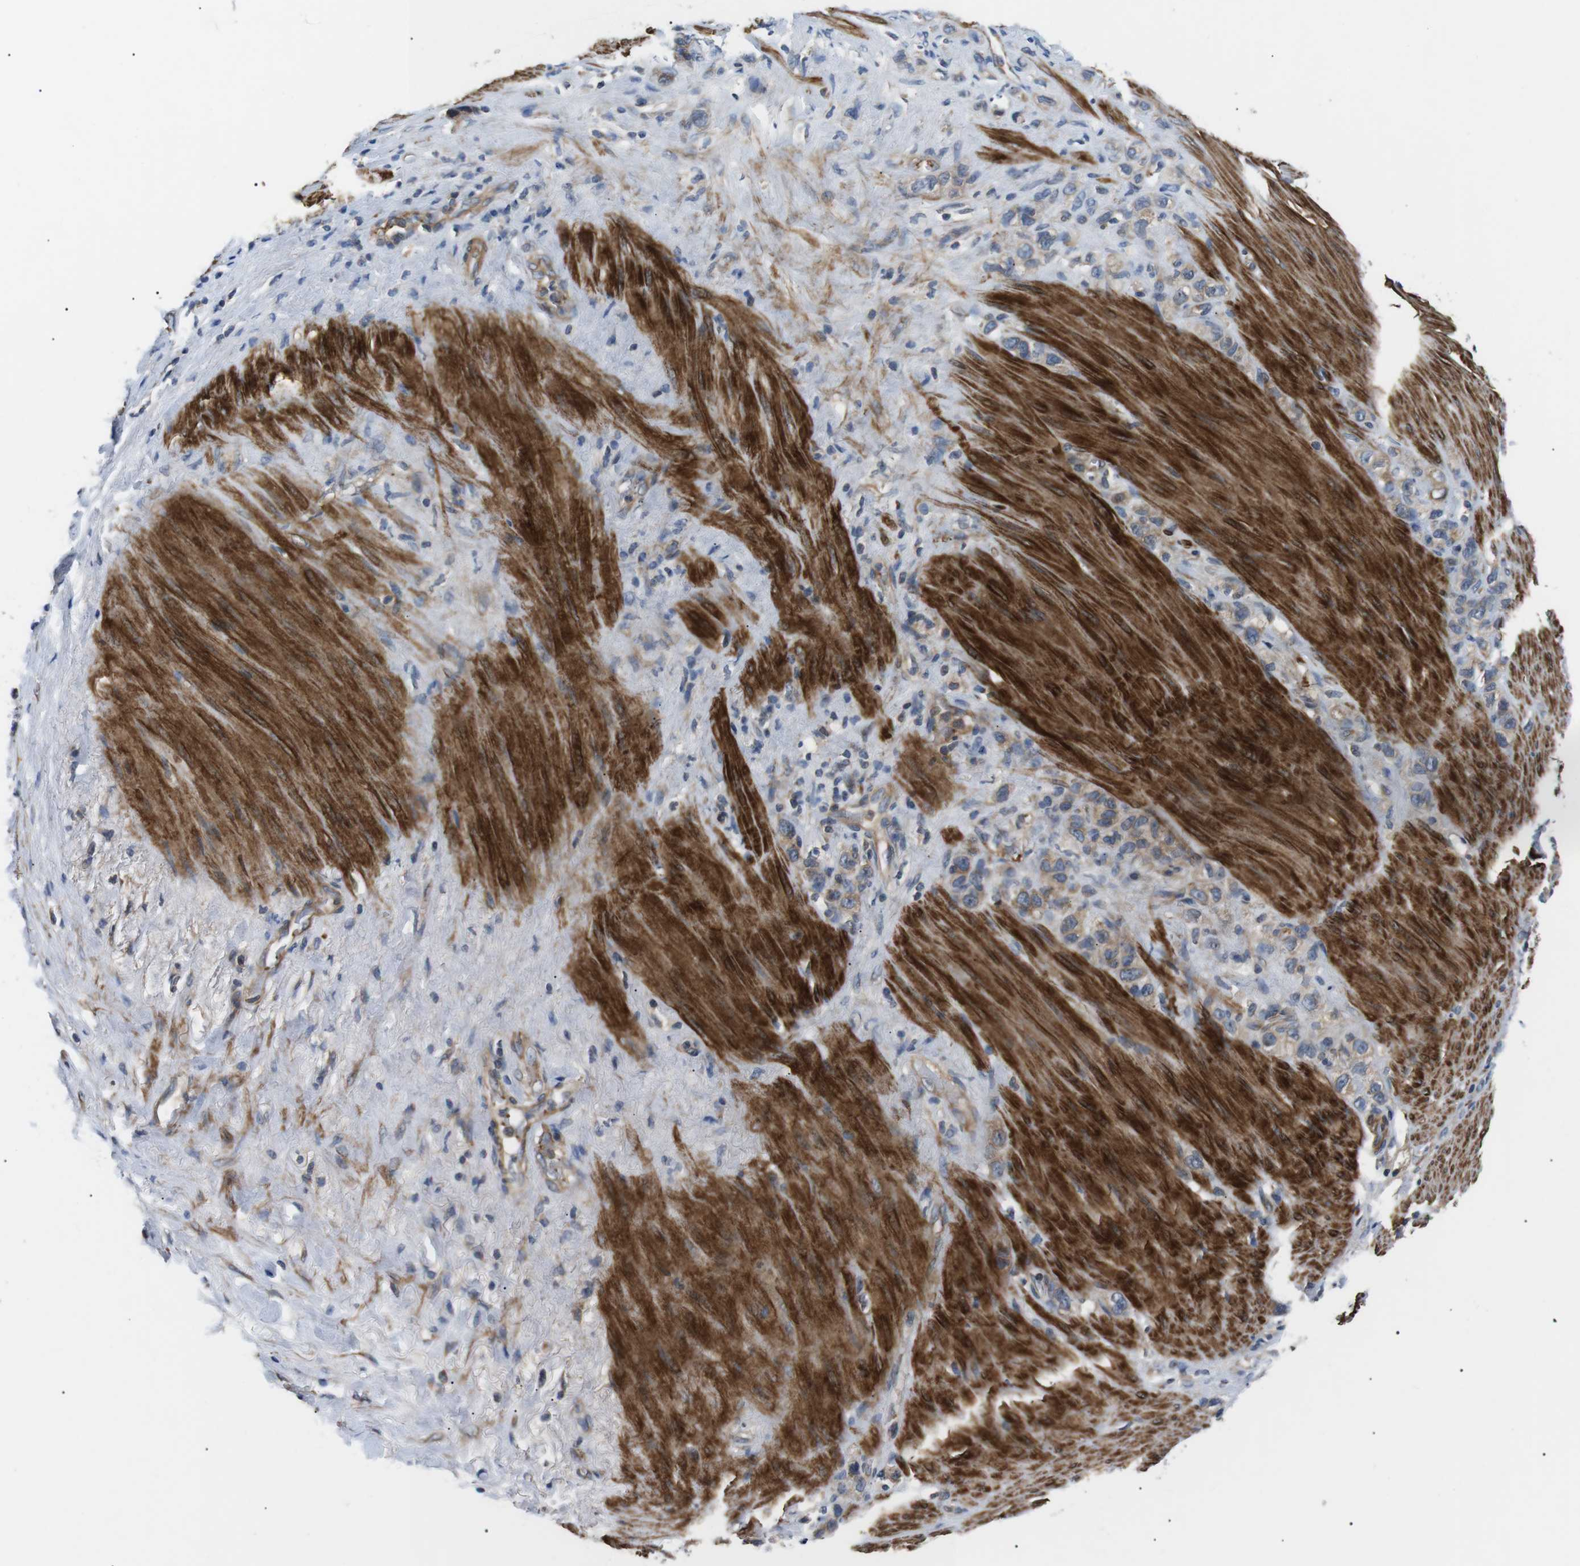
{"staining": {"intensity": "weak", "quantity": ">75%", "location": "cytoplasmic/membranous"}, "tissue": "stomach cancer", "cell_type": "Tumor cells", "image_type": "cancer", "snomed": [{"axis": "morphology", "description": "Normal tissue, NOS"}, {"axis": "morphology", "description": "Adenocarcinoma, NOS"}, {"axis": "morphology", "description": "Adenocarcinoma, High grade"}, {"axis": "topography", "description": "Stomach, upper"}, {"axis": "topography", "description": "Stomach"}], "caption": "Brown immunohistochemical staining in adenocarcinoma (high-grade) (stomach) displays weak cytoplasmic/membranous positivity in about >75% of tumor cells. (IHC, brightfield microscopy, high magnification).", "gene": "DIPK1A", "patient": {"sex": "female", "age": 65}}